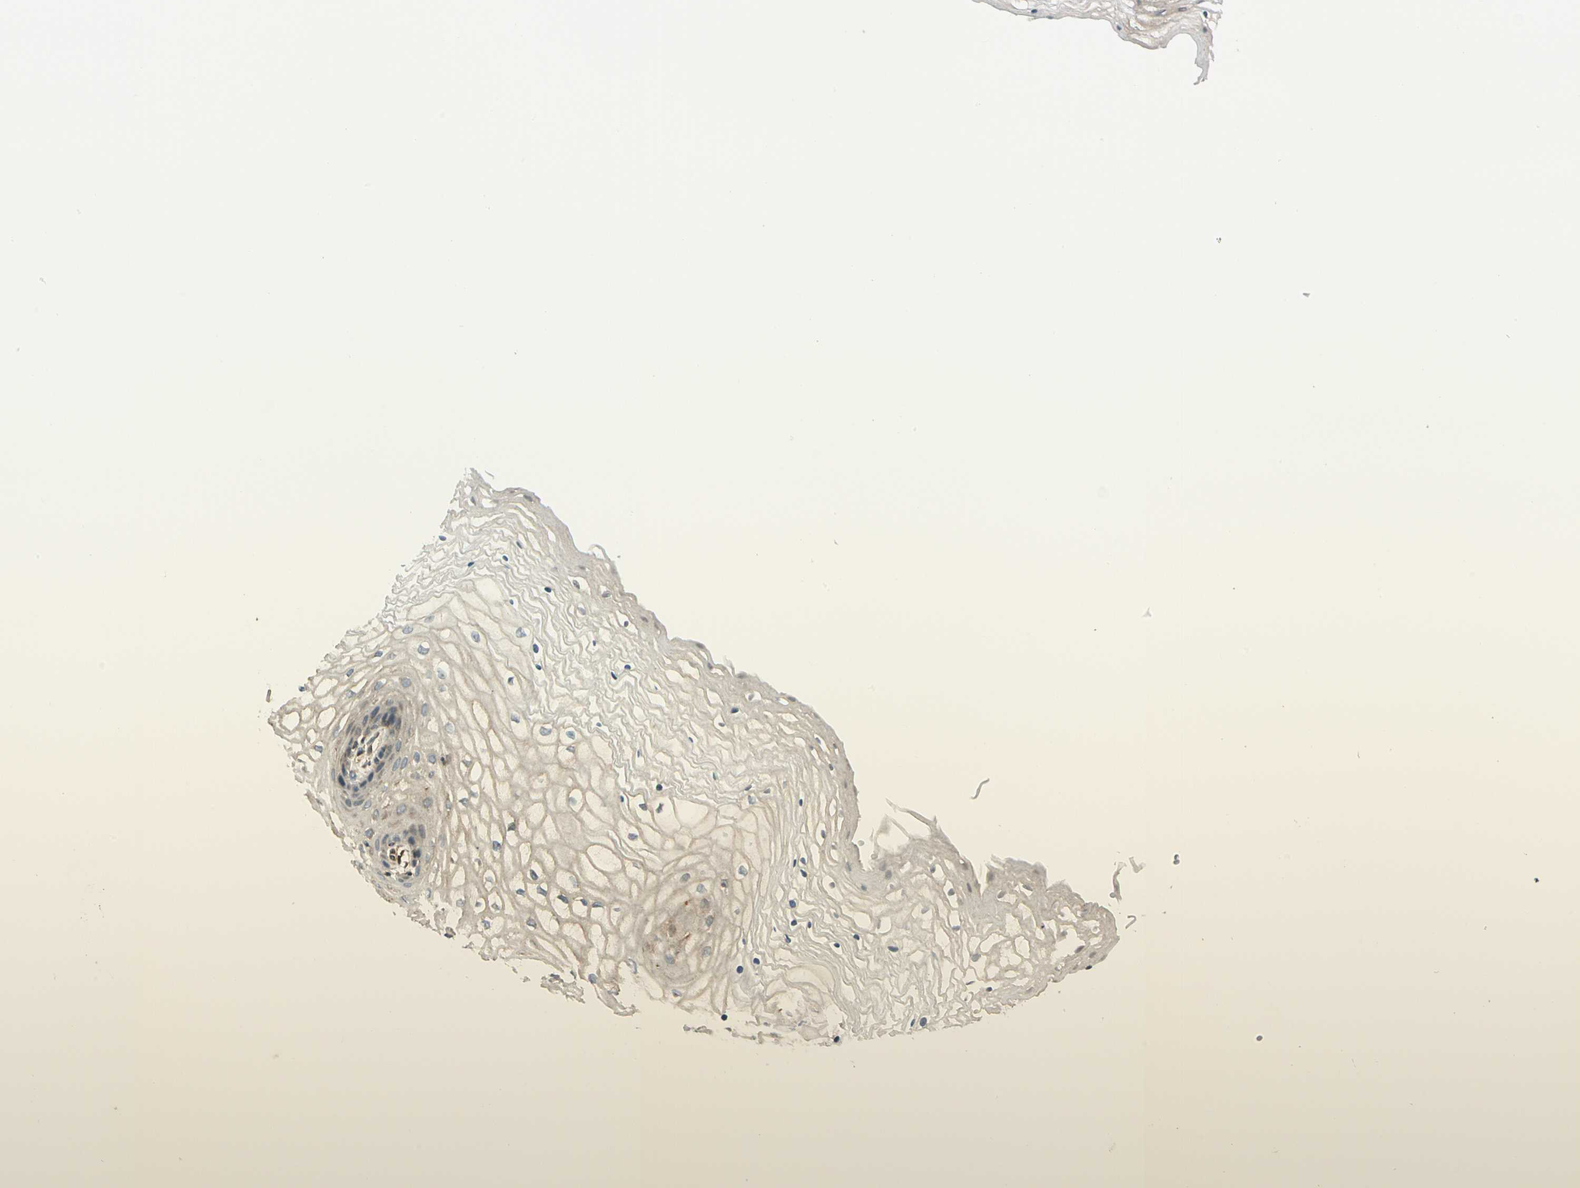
{"staining": {"intensity": "weak", "quantity": "<25%", "location": "cytoplasmic/membranous"}, "tissue": "vagina", "cell_type": "Squamous epithelial cells", "image_type": "normal", "snomed": [{"axis": "morphology", "description": "Normal tissue, NOS"}, {"axis": "topography", "description": "Vagina"}], "caption": "Immunohistochemical staining of unremarkable vagina demonstrates no significant positivity in squamous epithelial cells.", "gene": "TRIO", "patient": {"sex": "female", "age": 34}}